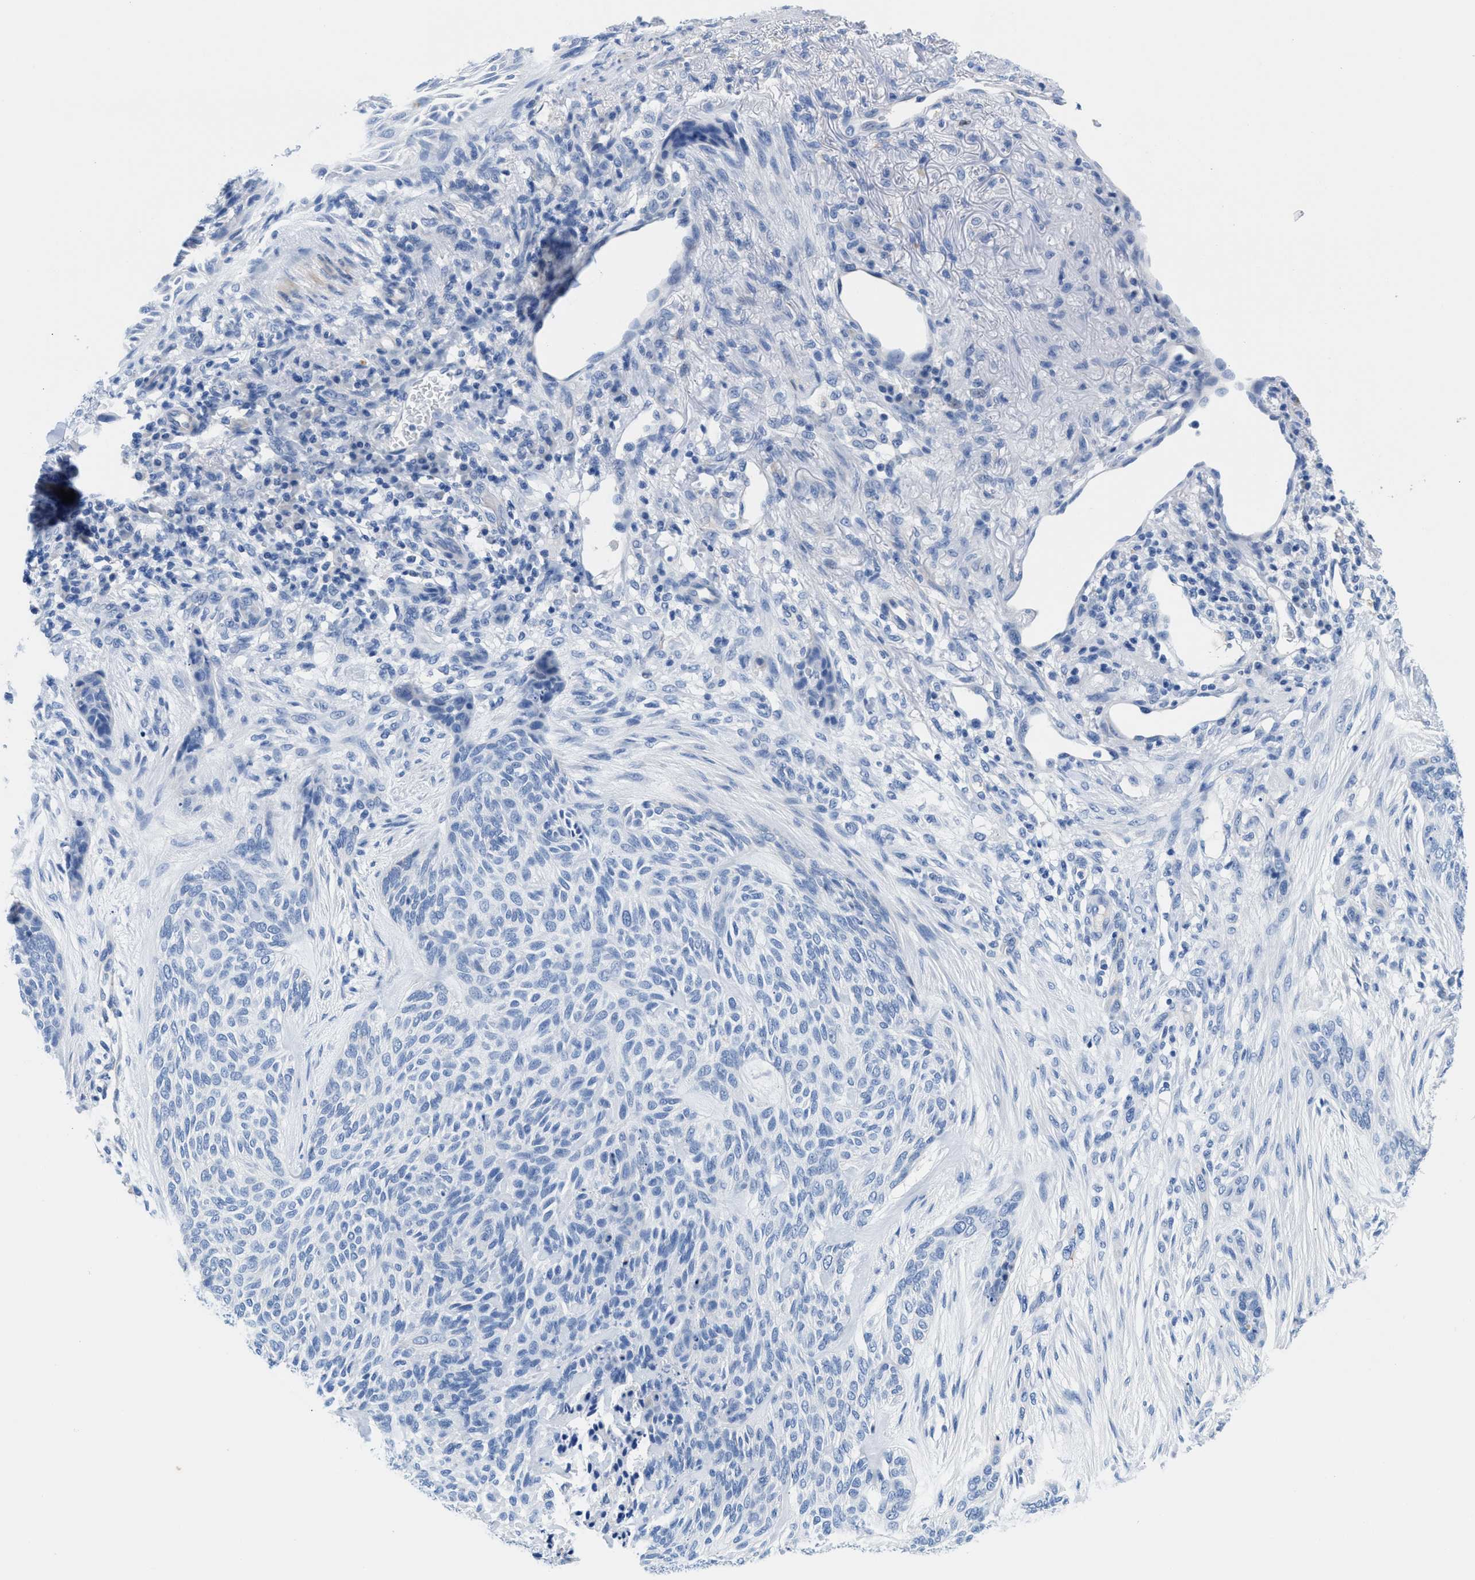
{"staining": {"intensity": "negative", "quantity": "none", "location": "none"}, "tissue": "skin cancer", "cell_type": "Tumor cells", "image_type": "cancer", "snomed": [{"axis": "morphology", "description": "Basal cell carcinoma"}, {"axis": "topography", "description": "Skin"}], "caption": "The photomicrograph shows no staining of tumor cells in basal cell carcinoma (skin). (DAB (3,3'-diaminobenzidine) immunohistochemistry (IHC) with hematoxylin counter stain).", "gene": "SLFN13", "patient": {"sex": "male", "age": 55}}